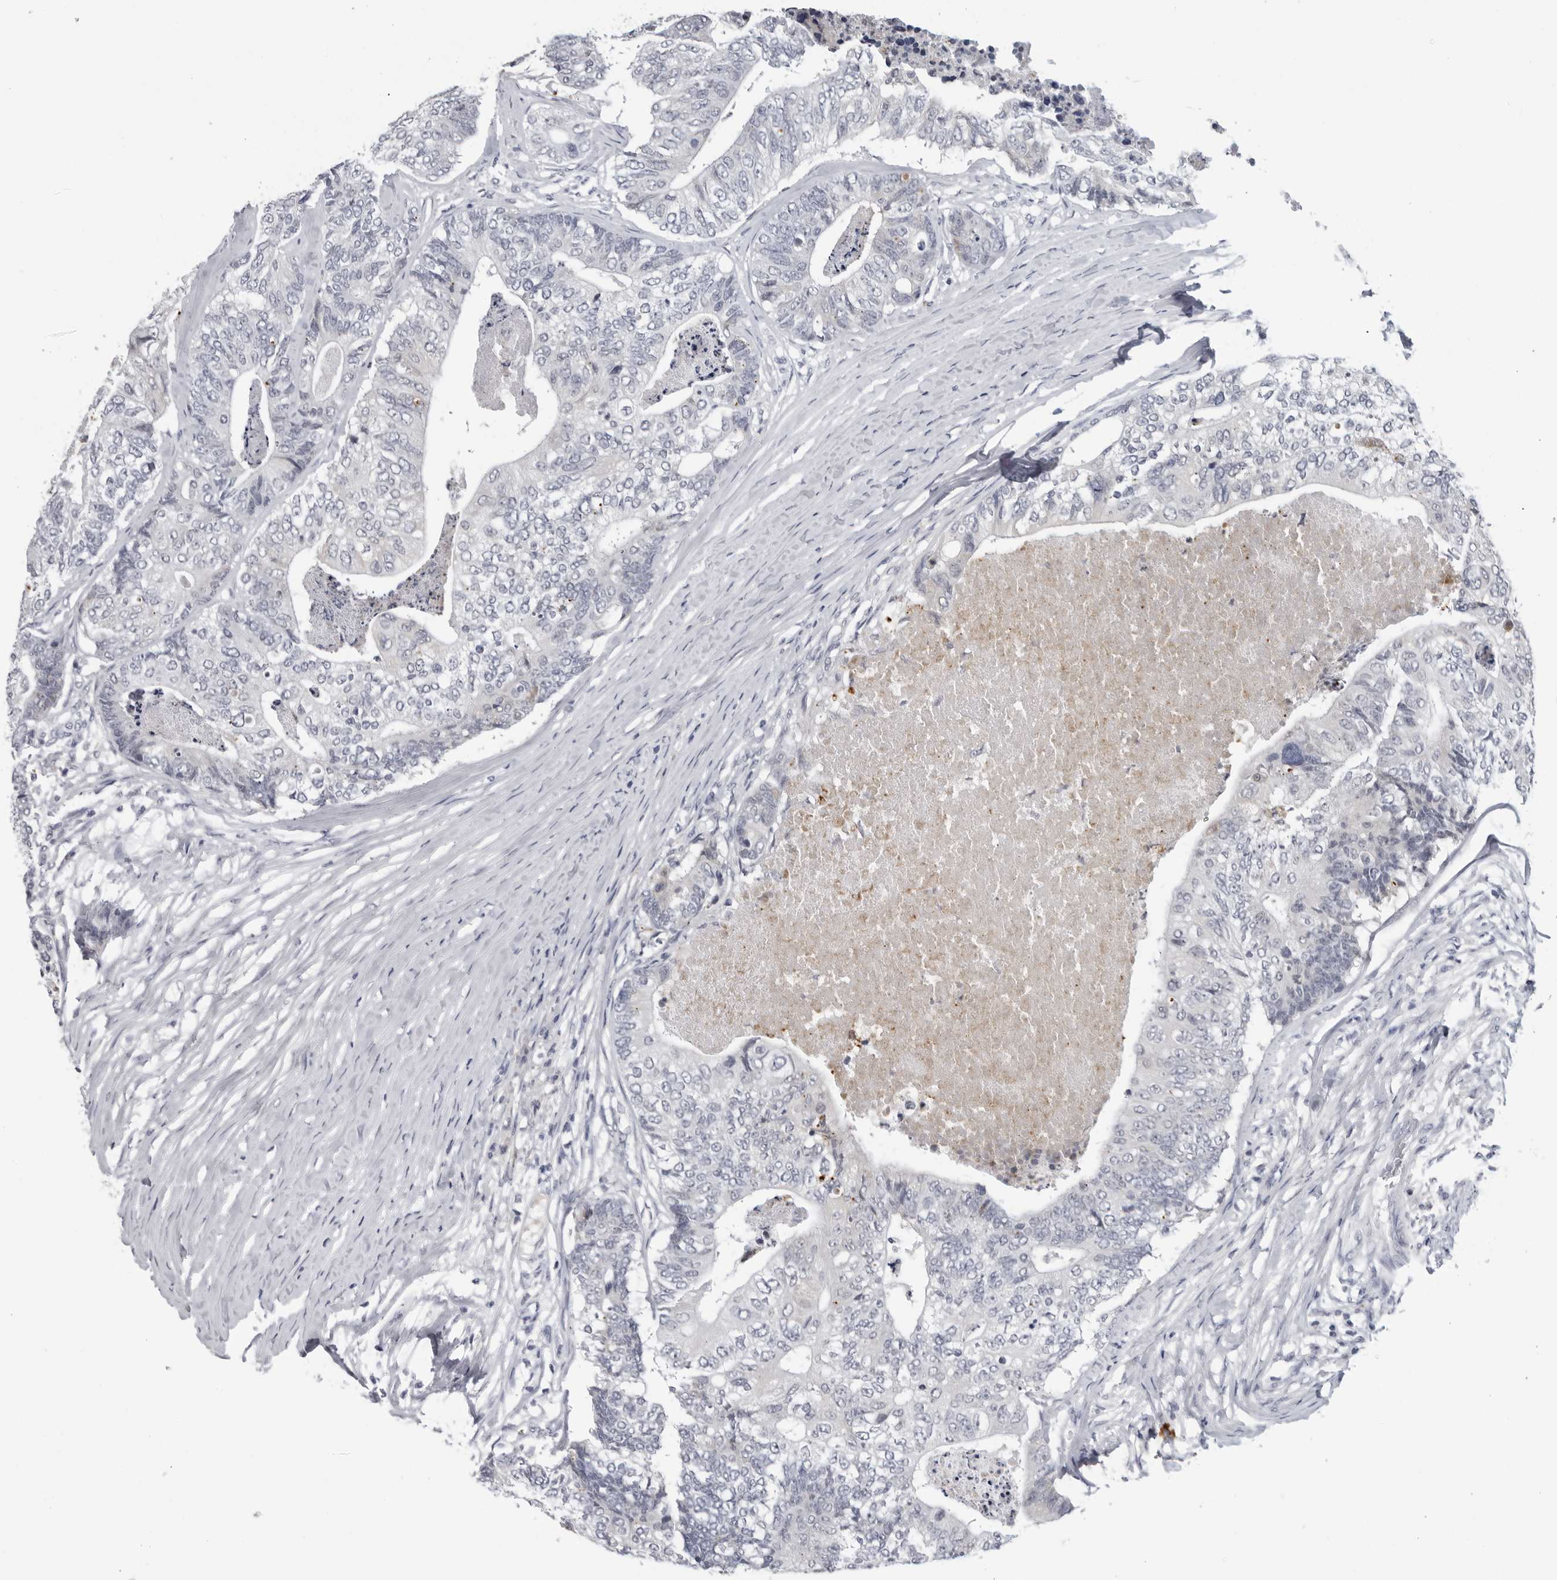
{"staining": {"intensity": "negative", "quantity": "none", "location": "none"}, "tissue": "colorectal cancer", "cell_type": "Tumor cells", "image_type": "cancer", "snomed": [{"axis": "morphology", "description": "Adenocarcinoma, NOS"}, {"axis": "topography", "description": "Colon"}], "caption": "This is an immunohistochemistry (IHC) image of human colorectal cancer (adenocarcinoma). There is no expression in tumor cells.", "gene": "ZNF502", "patient": {"sex": "female", "age": 67}}